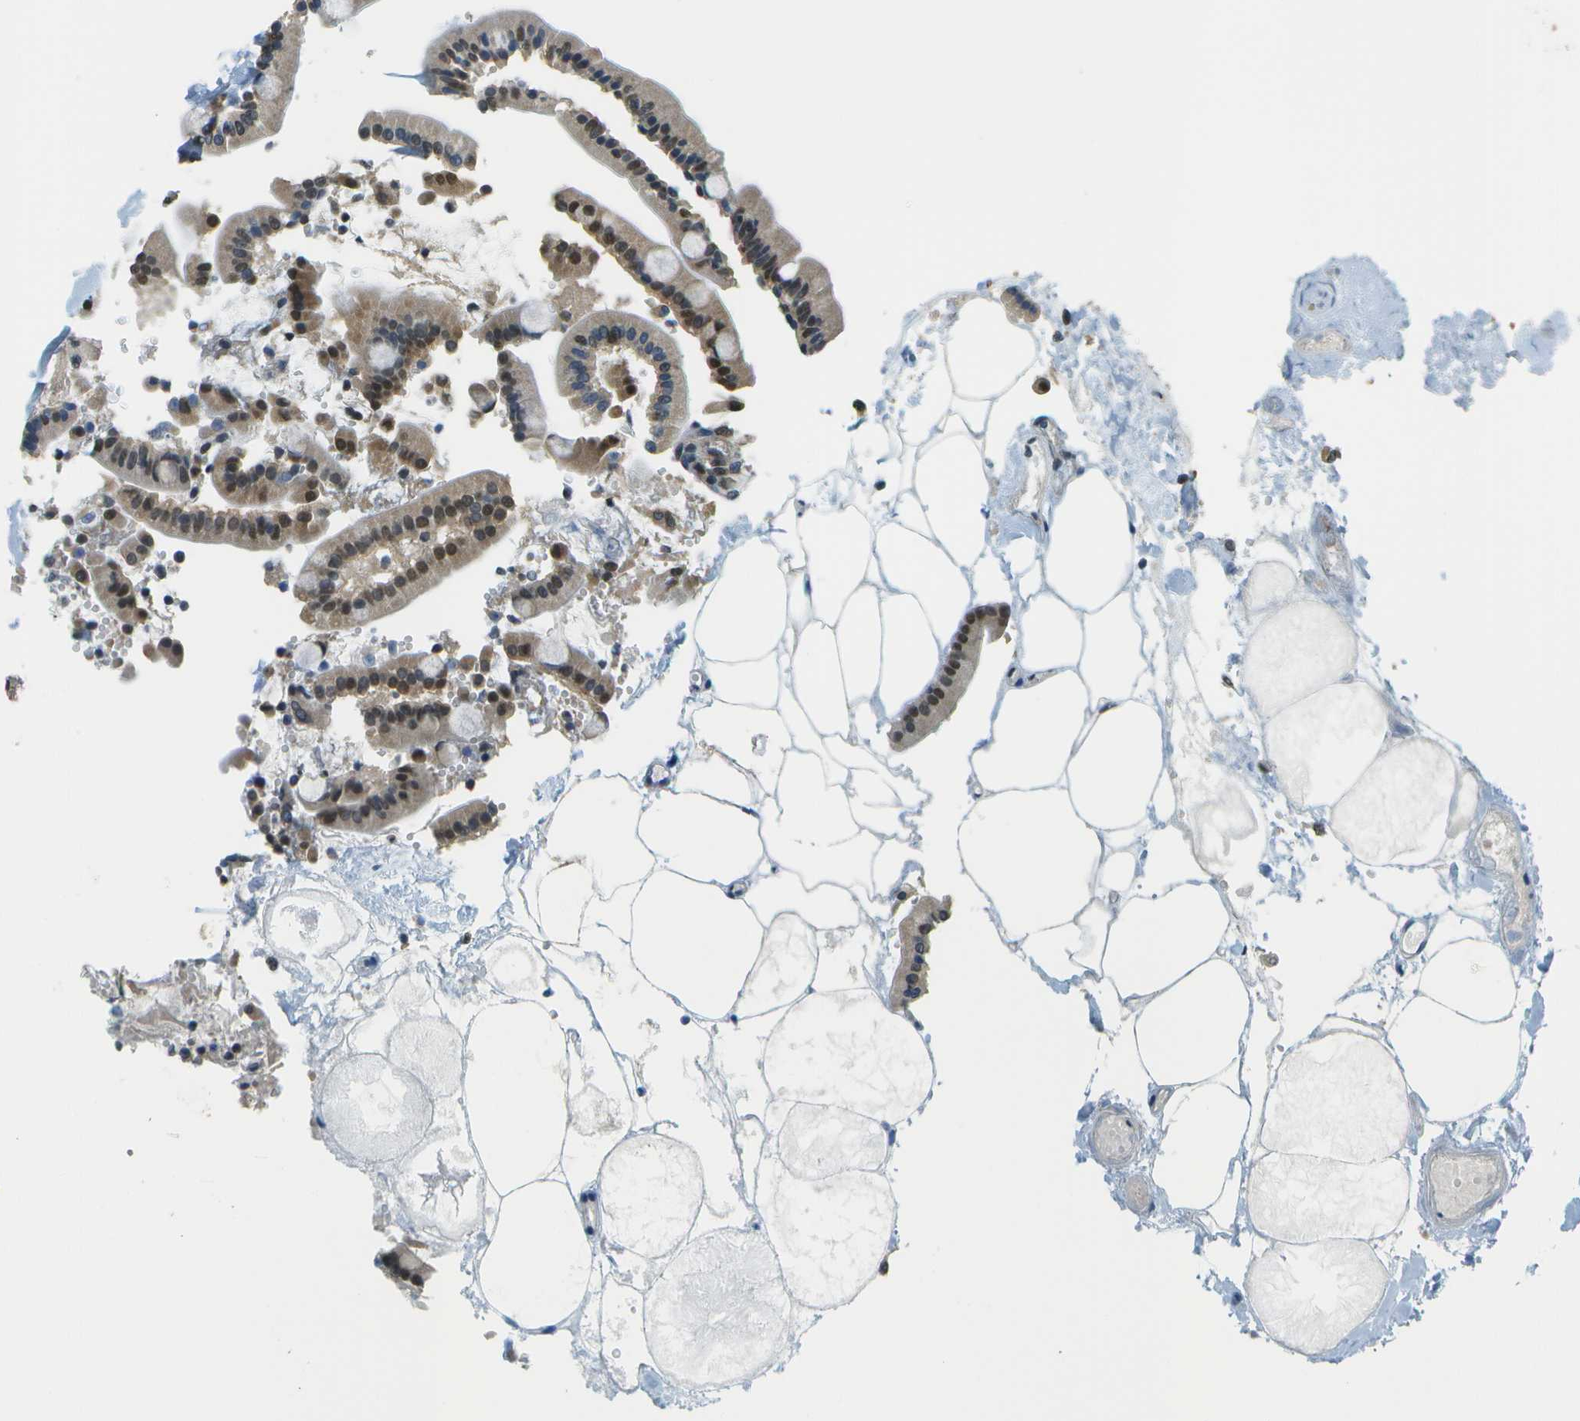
{"staining": {"intensity": "moderate", "quantity": "25%-75%", "location": "cytoplasmic/membranous,nuclear"}, "tissue": "duodenum", "cell_type": "Glandular cells", "image_type": "normal", "snomed": [{"axis": "morphology", "description": "Normal tissue, NOS"}, {"axis": "topography", "description": "Duodenum"}], "caption": "Duodenum stained with immunohistochemistry (IHC) exhibits moderate cytoplasmic/membranous,nuclear staining in approximately 25%-75% of glandular cells.", "gene": "ABL2", "patient": {"sex": "male", "age": 54}}